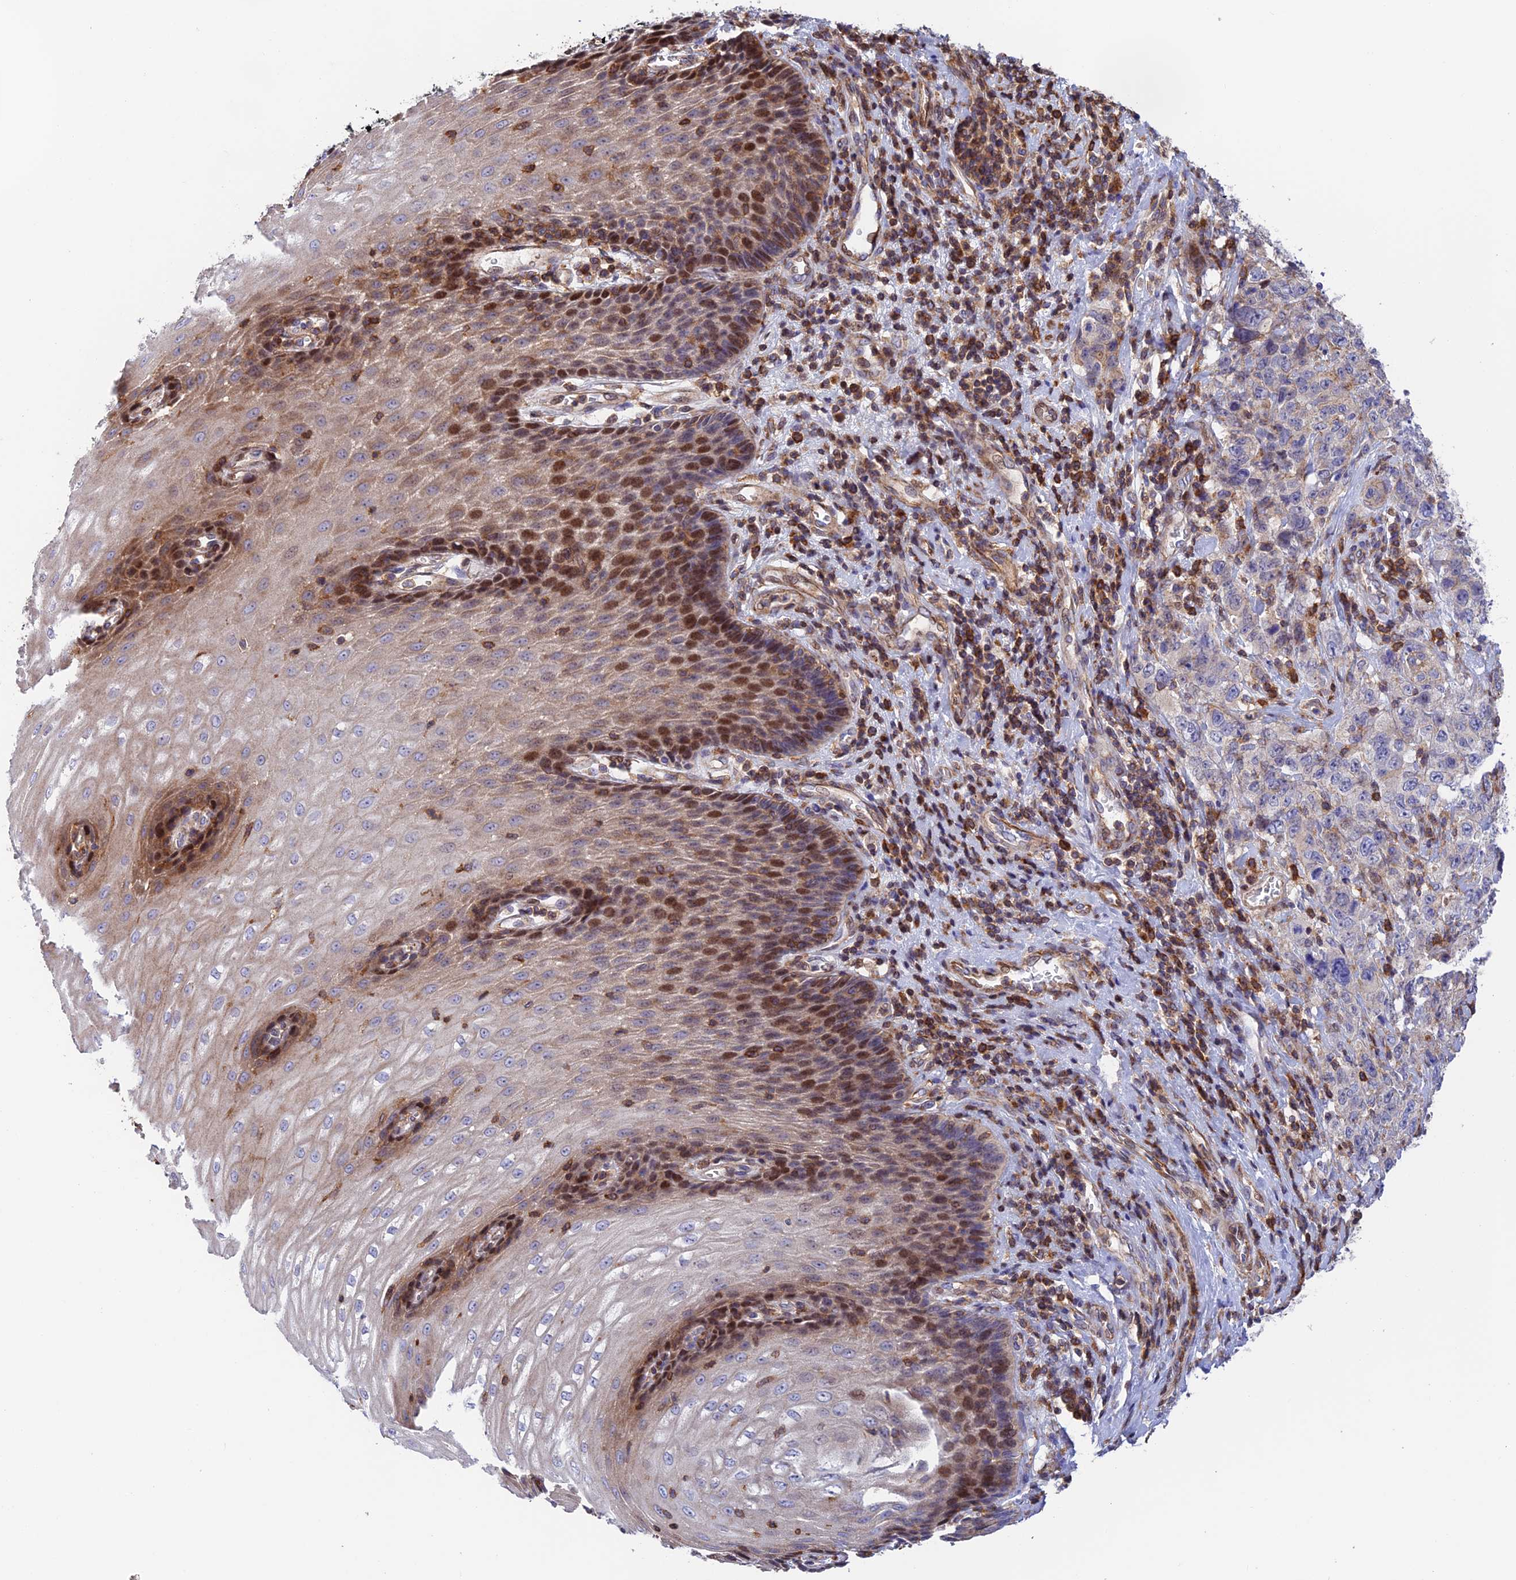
{"staining": {"intensity": "negative", "quantity": "none", "location": "none"}, "tissue": "stomach cancer", "cell_type": "Tumor cells", "image_type": "cancer", "snomed": [{"axis": "morphology", "description": "Adenocarcinoma, NOS"}, {"axis": "topography", "description": "Stomach"}], "caption": "Tumor cells are negative for brown protein staining in adenocarcinoma (stomach).", "gene": "PRIM1", "patient": {"sex": "male", "age": 48}}